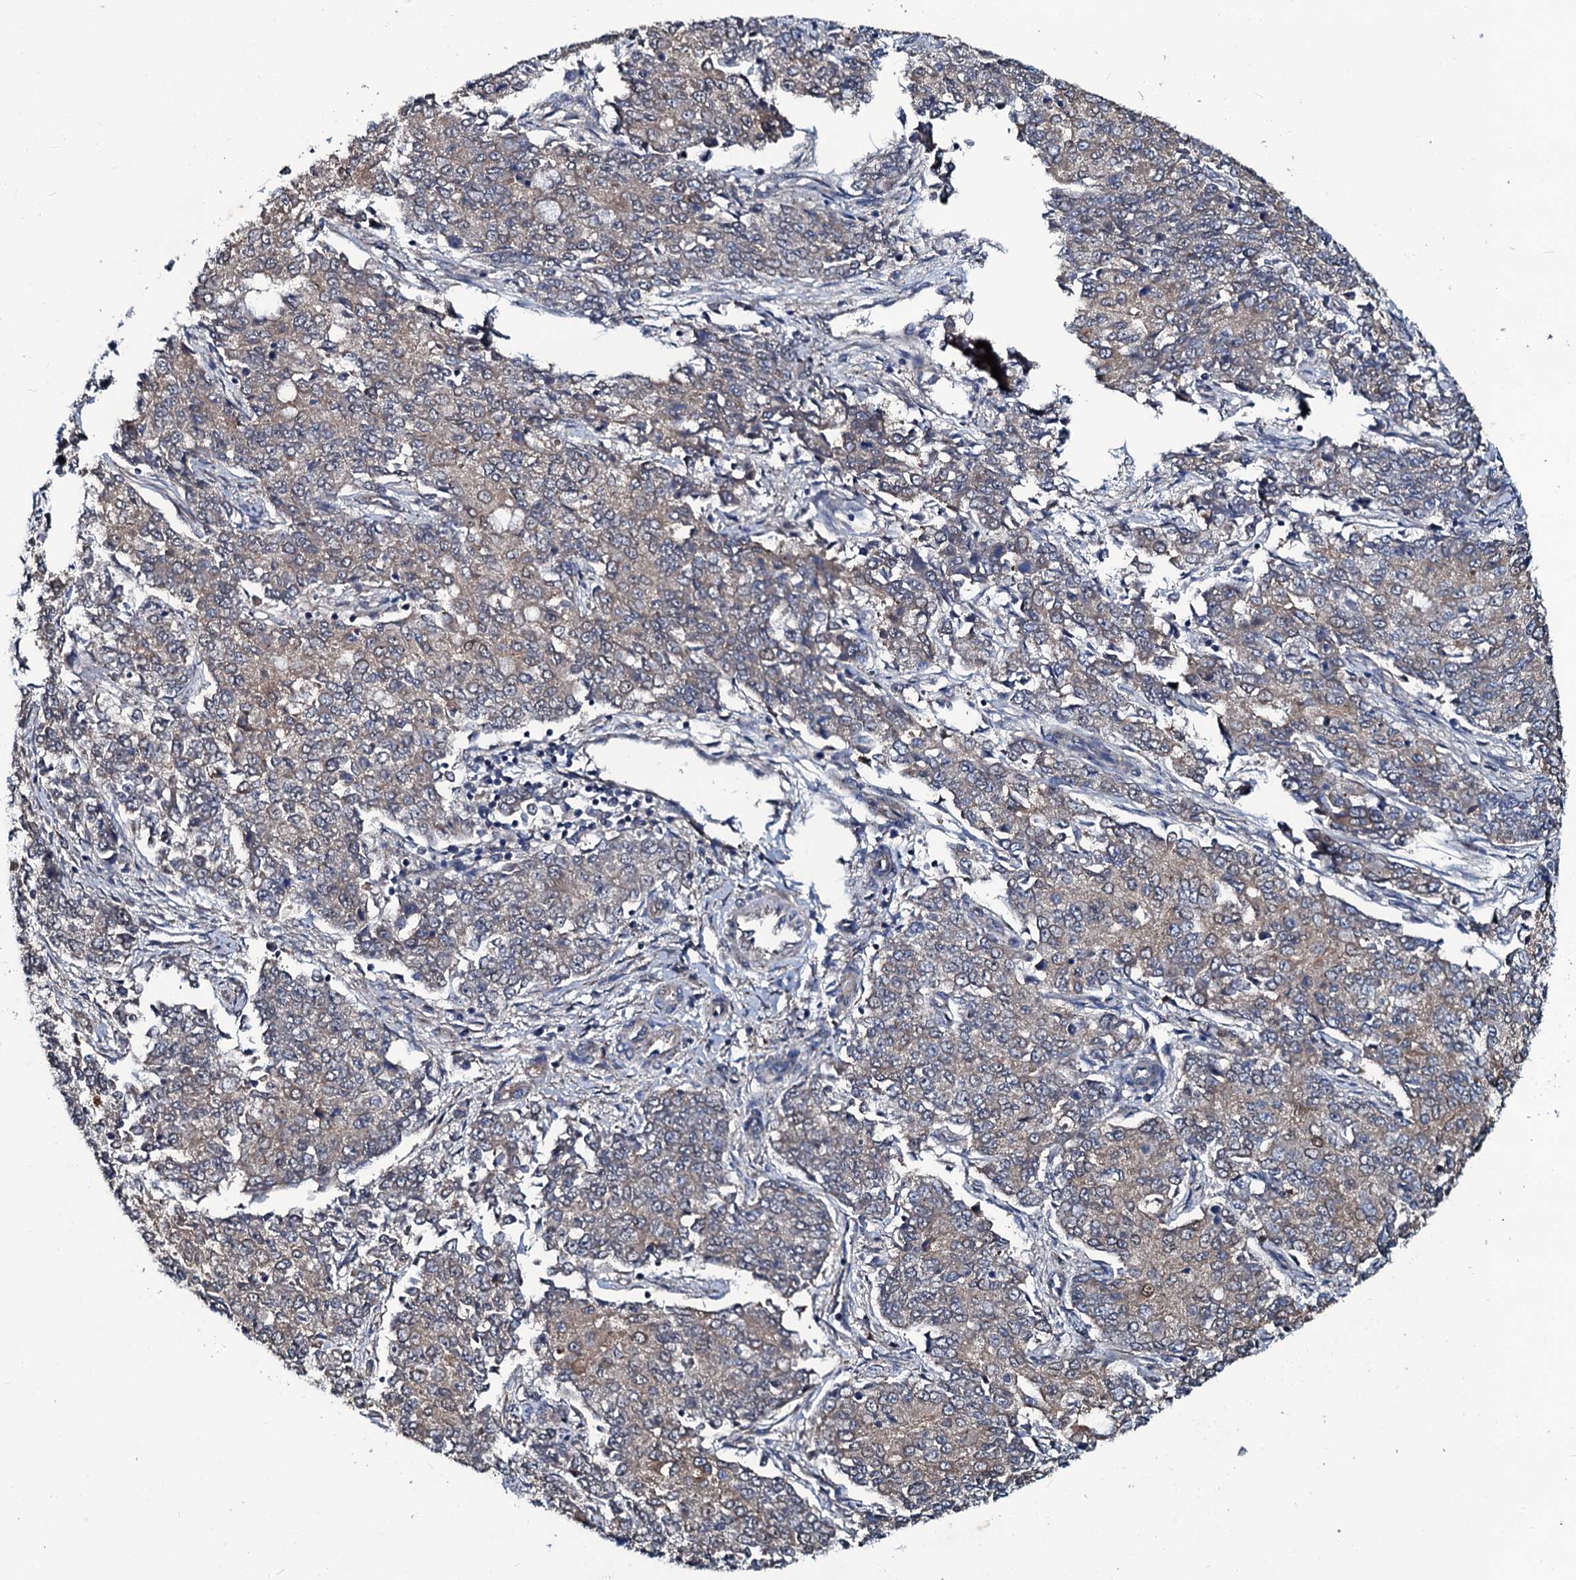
{"staining": {"intensity": "weak", "quantity": "25%-75%", "location": "cytoplasmic/membranous"}, "tissue": "endometrial cancer", "cell_type": "Tumor cells", "image_type": "cancer", "snomed": [{"axis": "morphology", "description": "Adenocarcinoma, NOS"}, {"axis": "topography", "description": "Endometrium"}], "caption": "Endometrial adenocarcinoma stained for a protein (brown) demonstrates weak cytoplasmic/membranous positive expression in about 25%-75% of tumor cells.", "gene": "USPL1", "patient": {"sex": "female", "age": 50}}